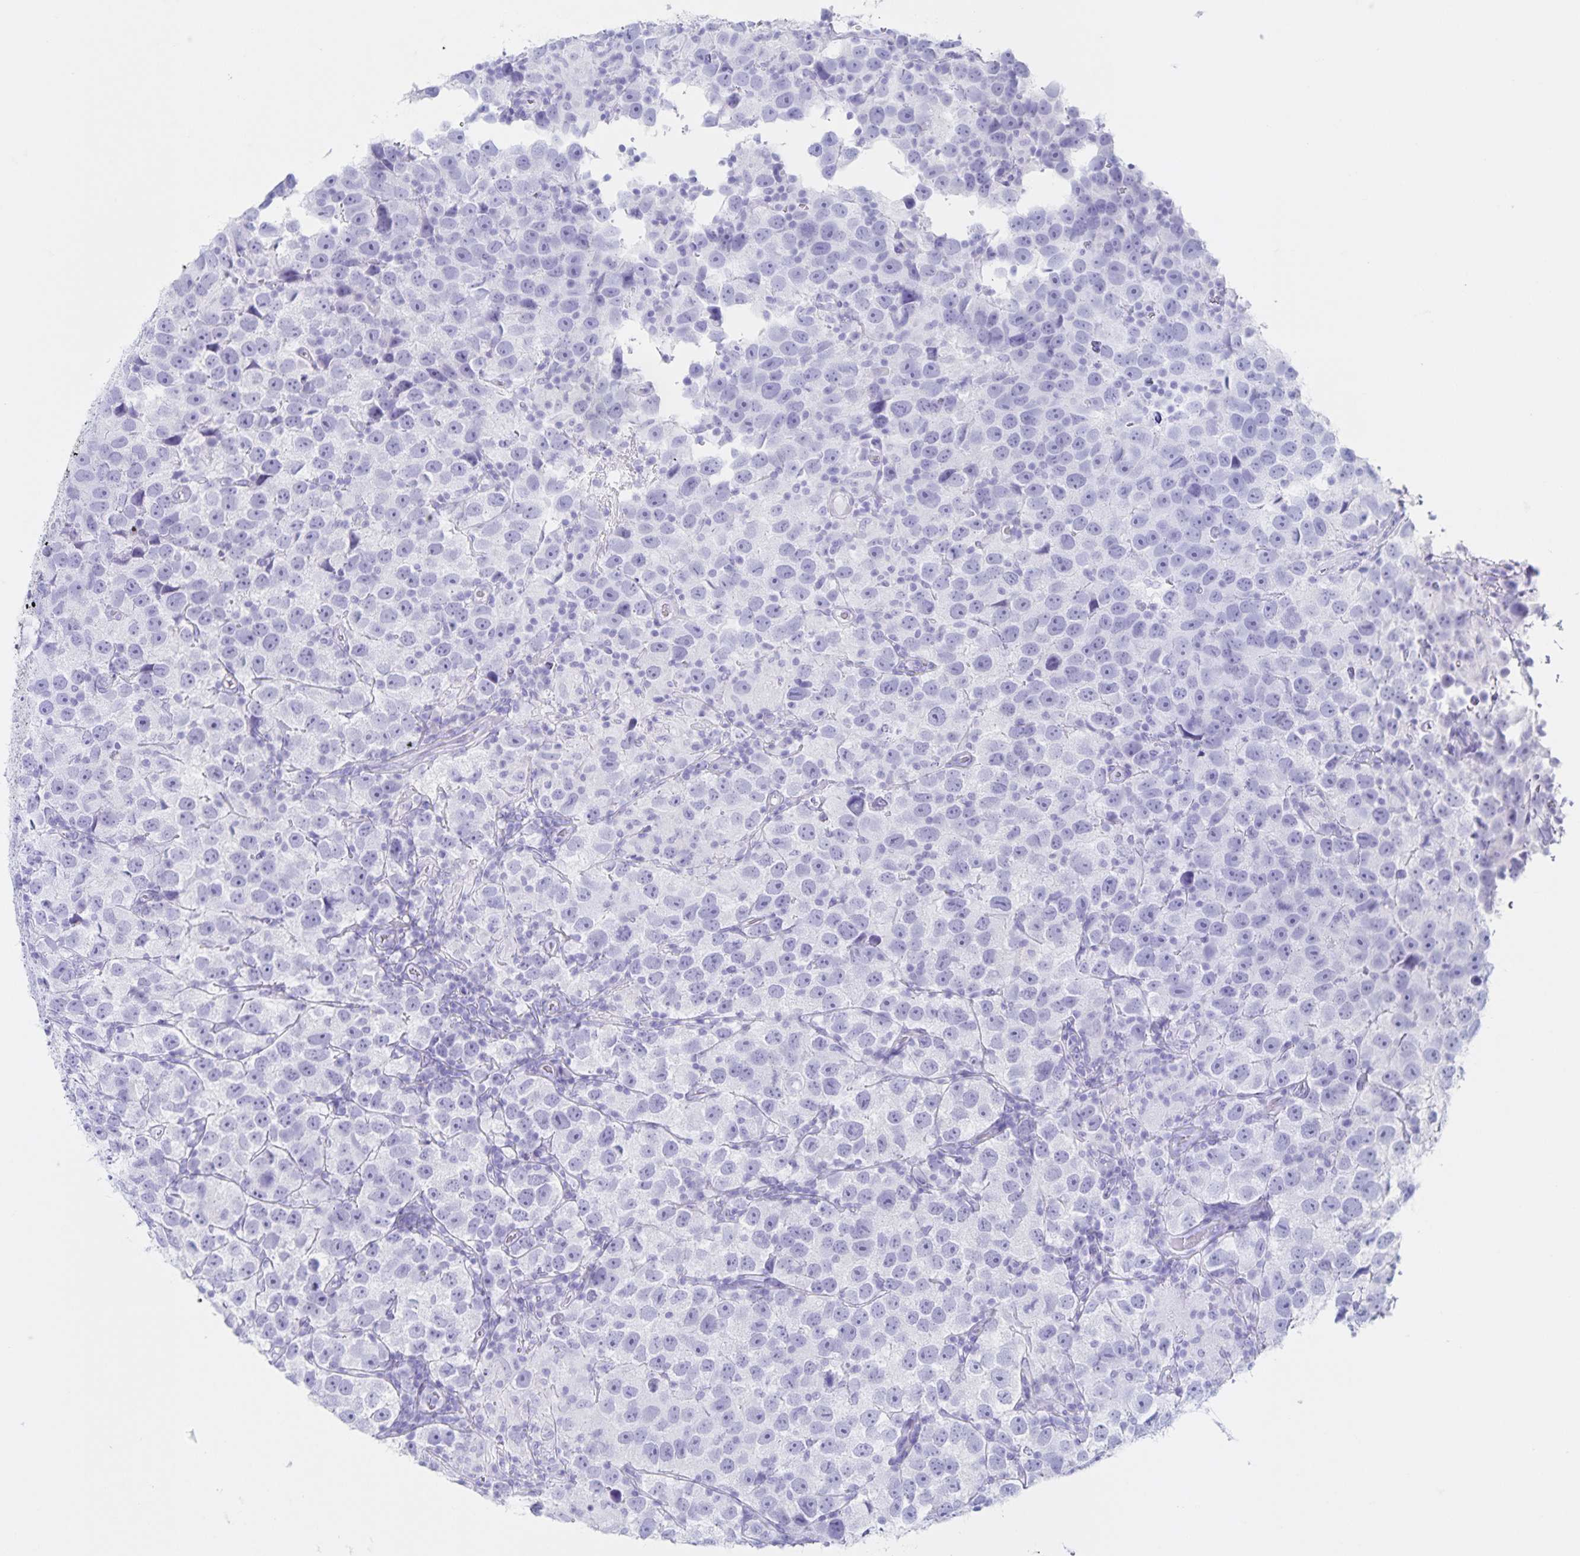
{"staining": {"intensity": "negative", "quantity": "none", "location": "none"}, "tissue": "testis cancer", "cell_type": "Tumor cells", "image_type": "cancer", "snomed": [{"axis": "morphology", "description": "Seminoma, NOS"}, {"axis": "topography", "description": "Testis"}], "caption": "Immunohistochemical staining of testis cancer exhibits no significant staining in tumor cells.", "gene": "C12orf56", "patient": {"sex": "male", "age": 26}}